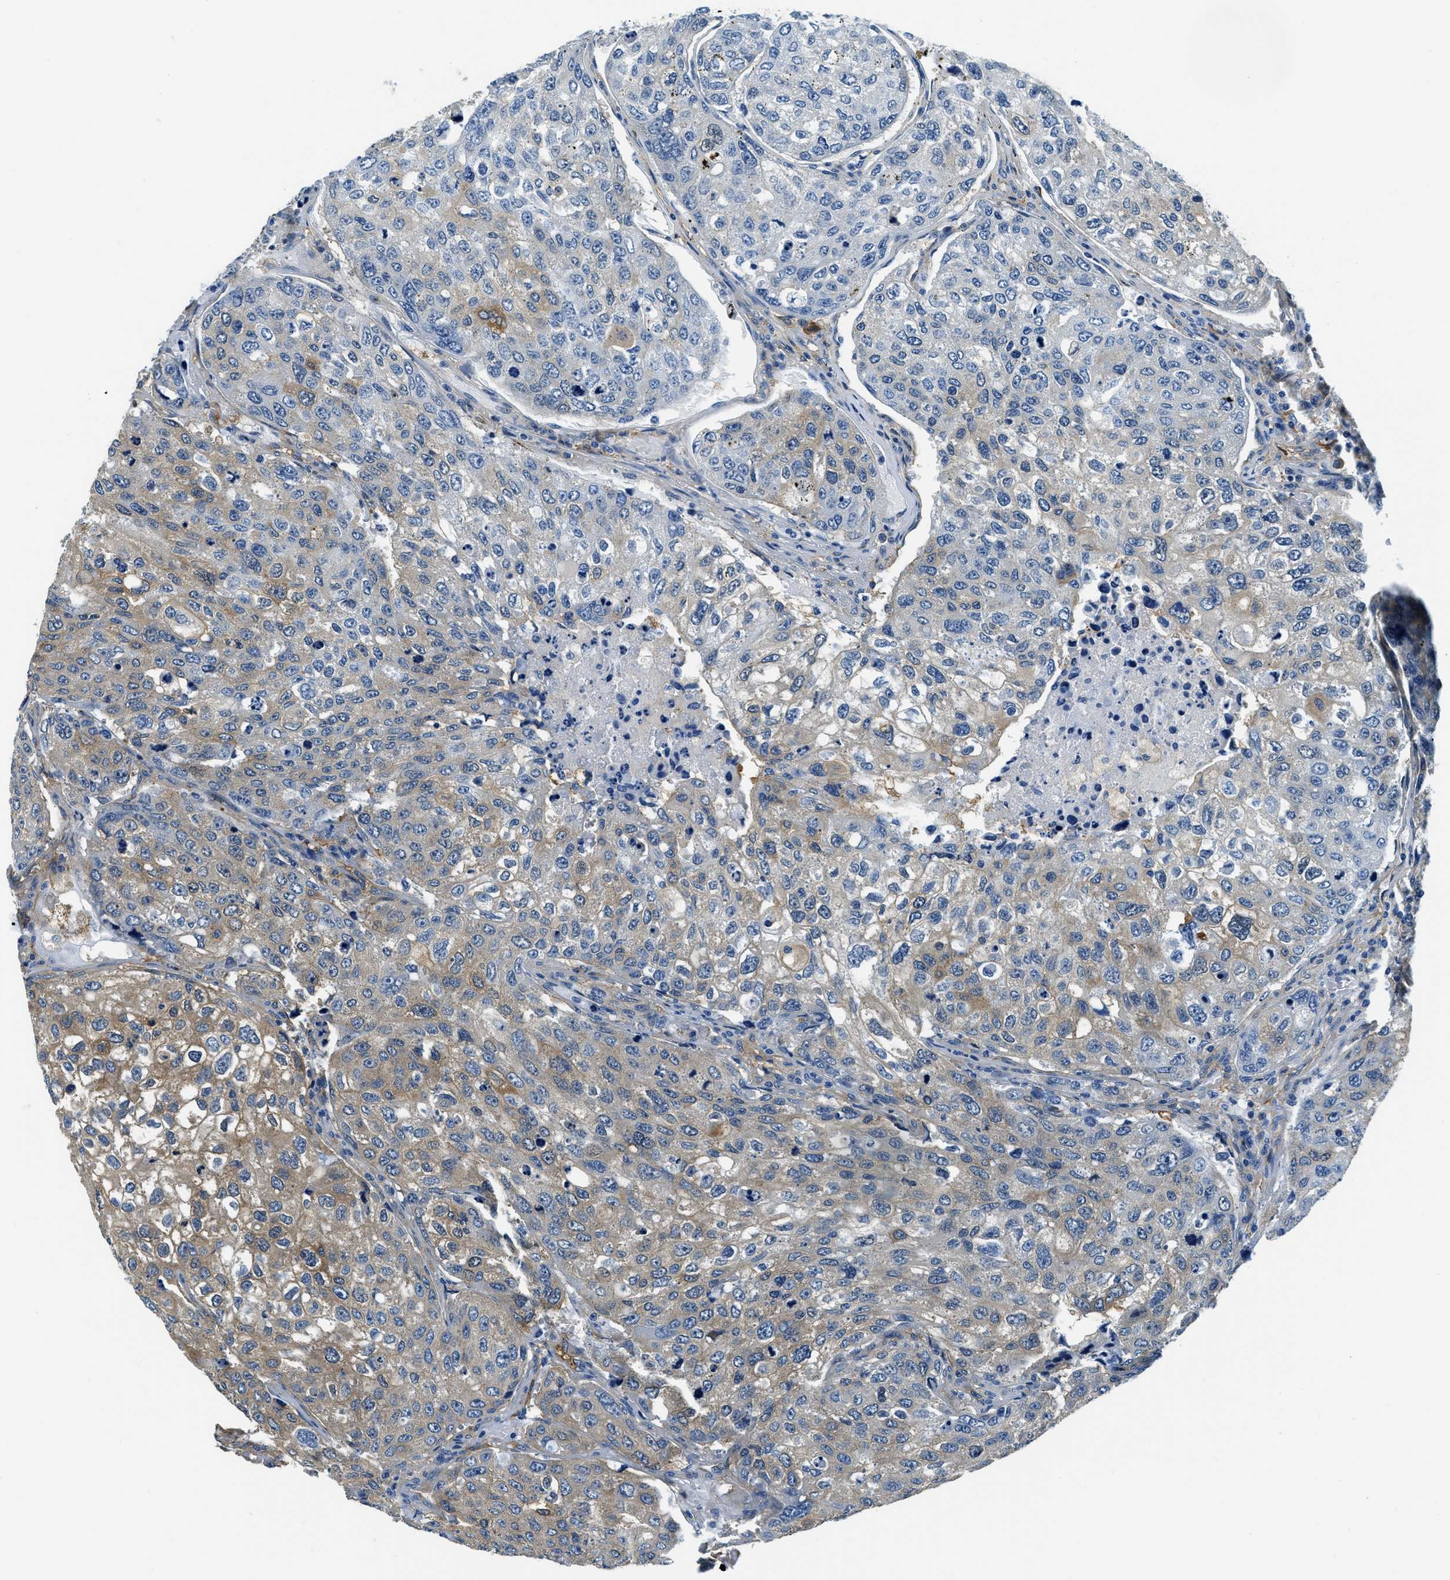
{"staining": {"intensity": "moderate", "quantity": "25%-75%", "location": "cytoplasmic/membranous"}, "tissue": "urothelial cancer", "cell_type": "Tumor cells", "image_type": "cancer", "snomed": [{"axis": "morphology", "description": "Urothelial carcinoma, High grade"}, {"axis": "topography", "description": "Lymph node"}, {"axis": "topography", "description": "Urinary bladder"}], "caption": "Brown immunohistochemical staining in human high-grade urothelial carcinoma displays moderate cytoplasmic/membranous expression in about 25%-75% of tumor cells.", "gene": "TWF1", "patient": {"sex": "male", "age": 51}}